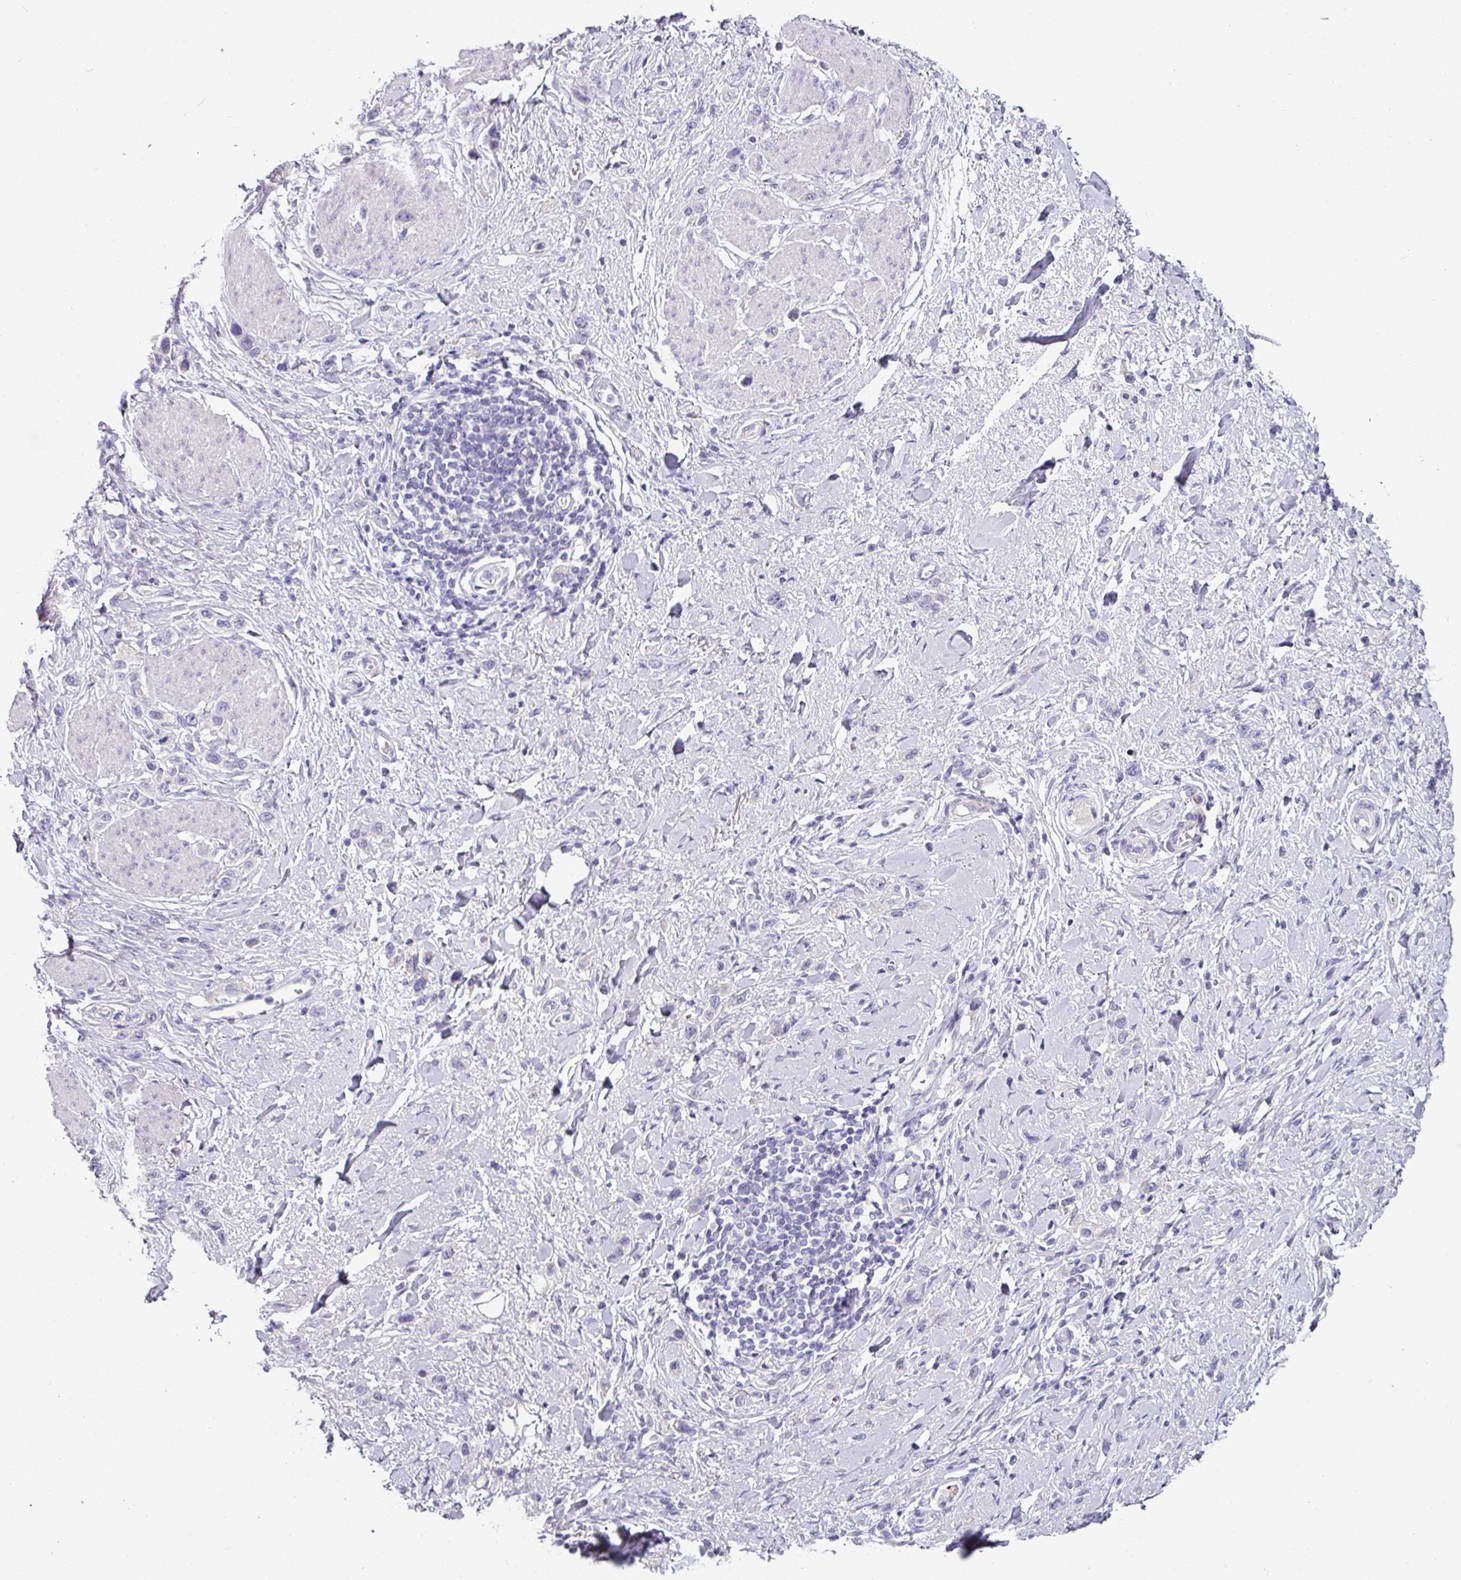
{"staining": {"intensity": "negative", "quantity": "none", "location": "none"}, "tissue": "stomach cancer", "cell_type": "Tumor cells", "image_type": "cancer", "snomed": [{"axis": "morphology", "description": "Adenocarcinoma, NOS"}, {"axis": "topography", "description": "Stomach"}], "caption": "High magnification brightfield microscopy of stomach cancer (adenocarcinoma) stained with DAB (brown) and counterstained with hematoxylin (blue): tumor cells show no significant staining.", "gene": "SLC17A7", "patient": {"sex": "female", "age": 65}}